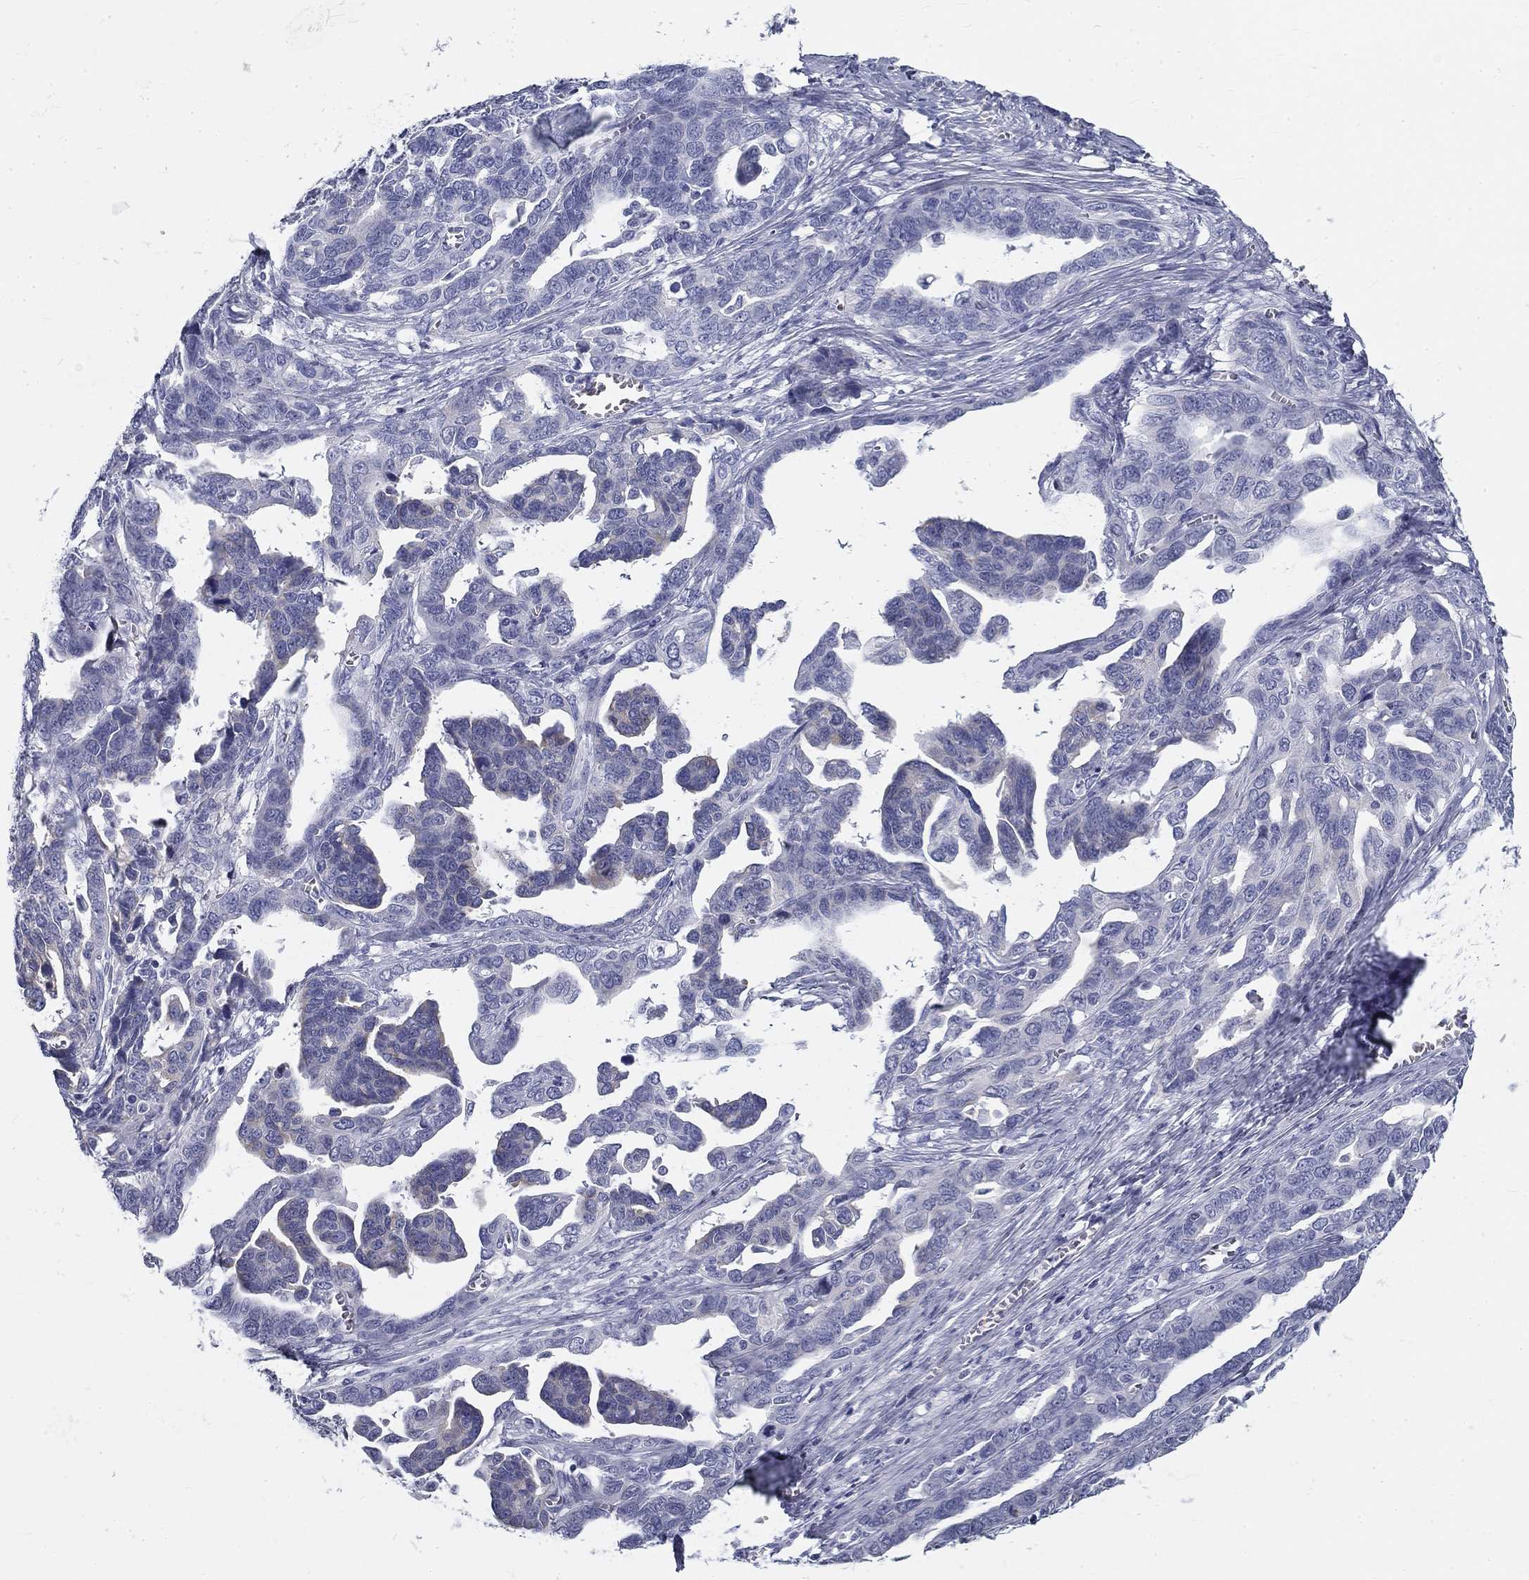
{"staining": {"intensity": "negative", "quantity": "none", "location": "none"}, "tissue": "ovarian cancer", "cell_type": "Tumor cells", "image_type": "cancer", "snomed": [{"axis": "morphology", "description": "Cystadenocarcinoma, serous, NOS"}, {"axis": "topography", "description": "Ovary"}], "caption": "Photomicrograph shows no protein positivity in tumor cells of ovarian serous cystadenocarcinoma tissue.", "gene": "GALNTL5", "patient": {"sex": "female", "age": 69}}